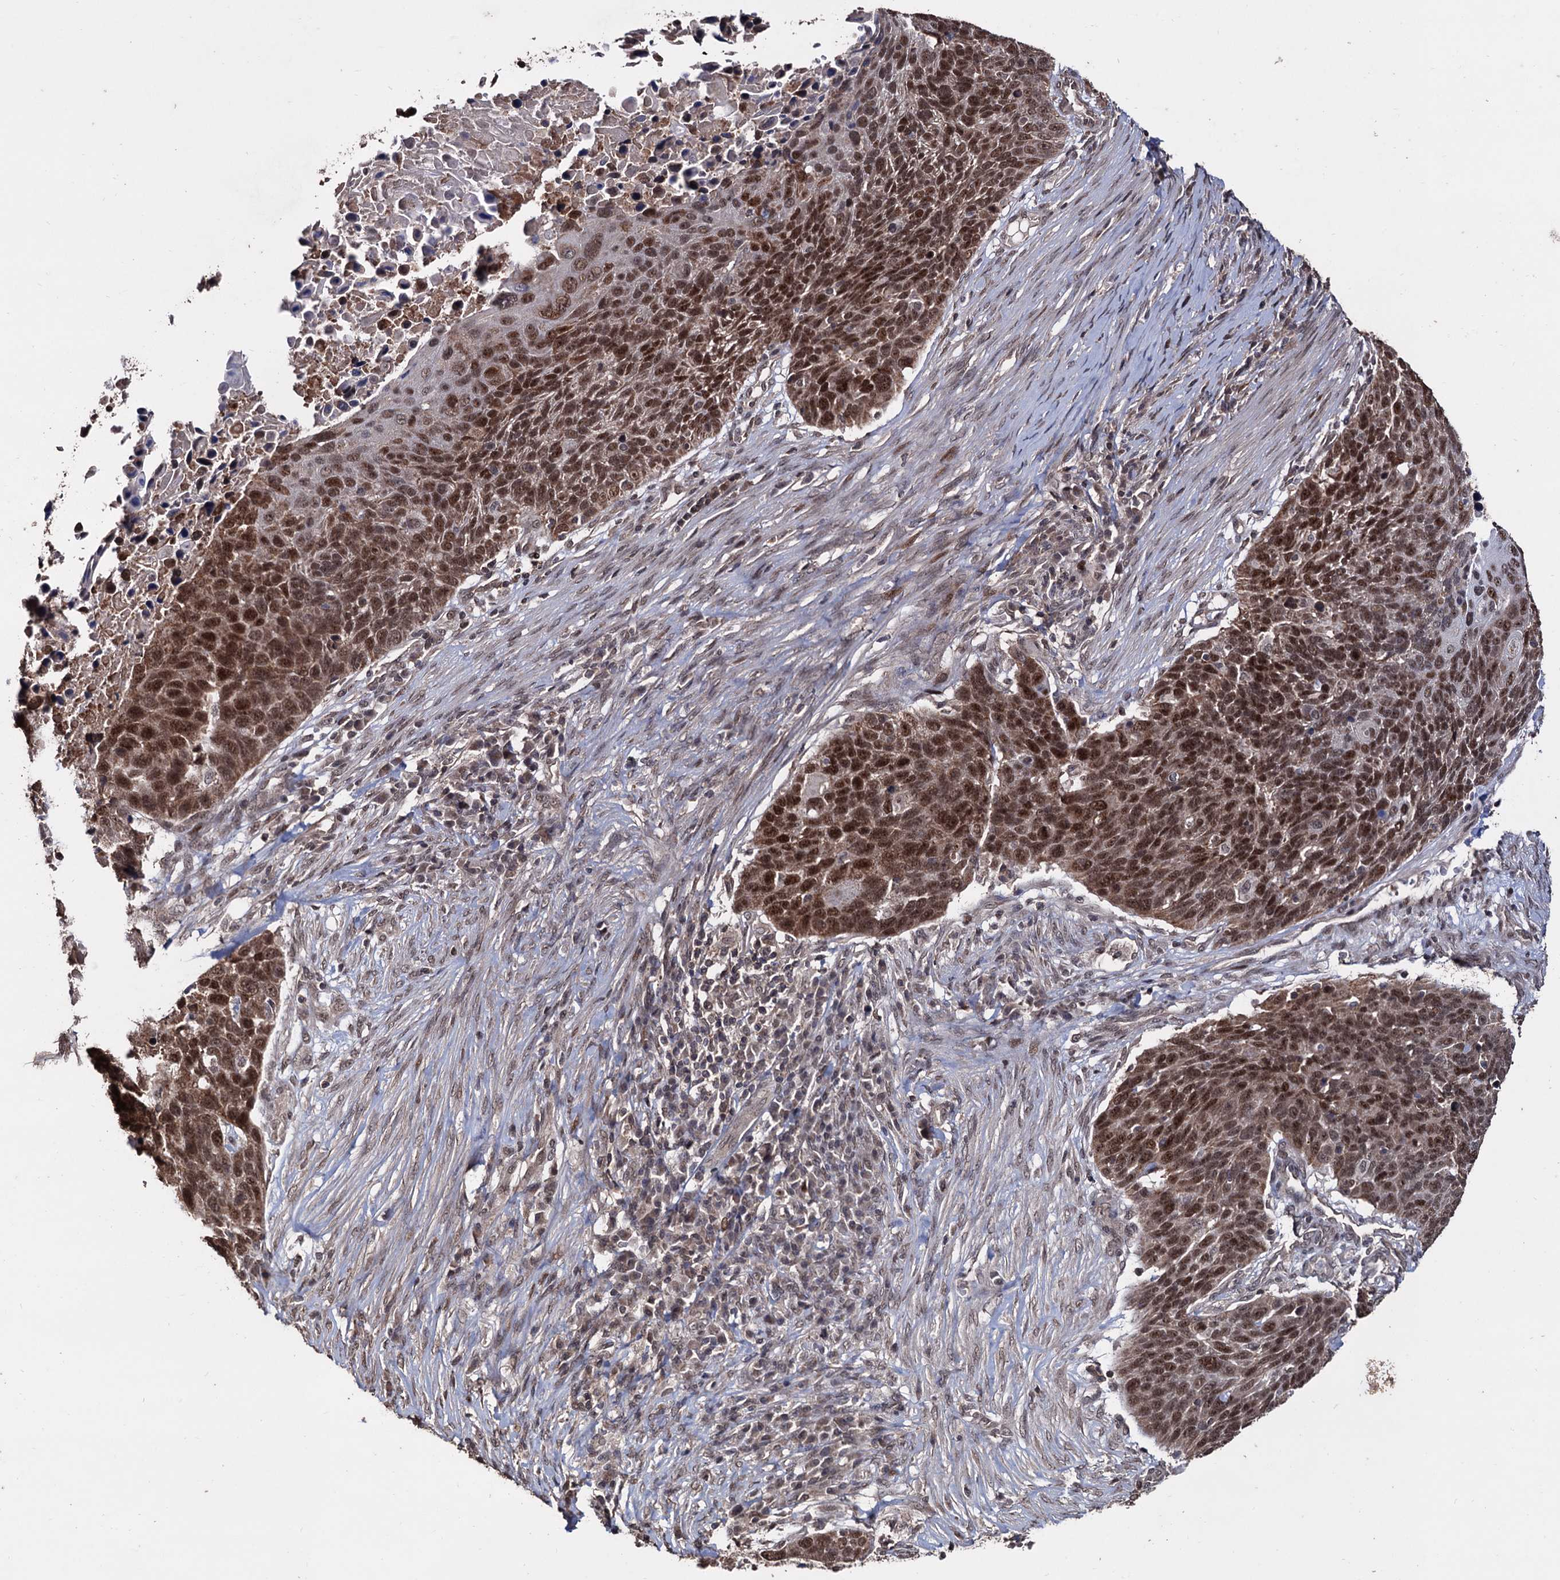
{"staining": {"intensity": "strong", "quantity": ">75%", "location": "nuclear"}, "tissue": "lung cancer", "cell_type": "Tumor cells", "image_type": "cancer", "snomed": [{"axis": "morphology", "description": "Normal tissue, NOS"}, {"axis": "morphology", "description": "Squamous cell carcinoma, NOS"}, {"axis": "topography", "description": "Lymph node"}, {"axis": "topography", "description": "Lung"}], "caption": "Lung squamous cell carcinoma was stained to show a protein in brown. There is high levels of strong nuclear expression in approximately >75% of tumor cells.", "gene": "KLF5", "patient": {"sex": "male", "age": 66}}